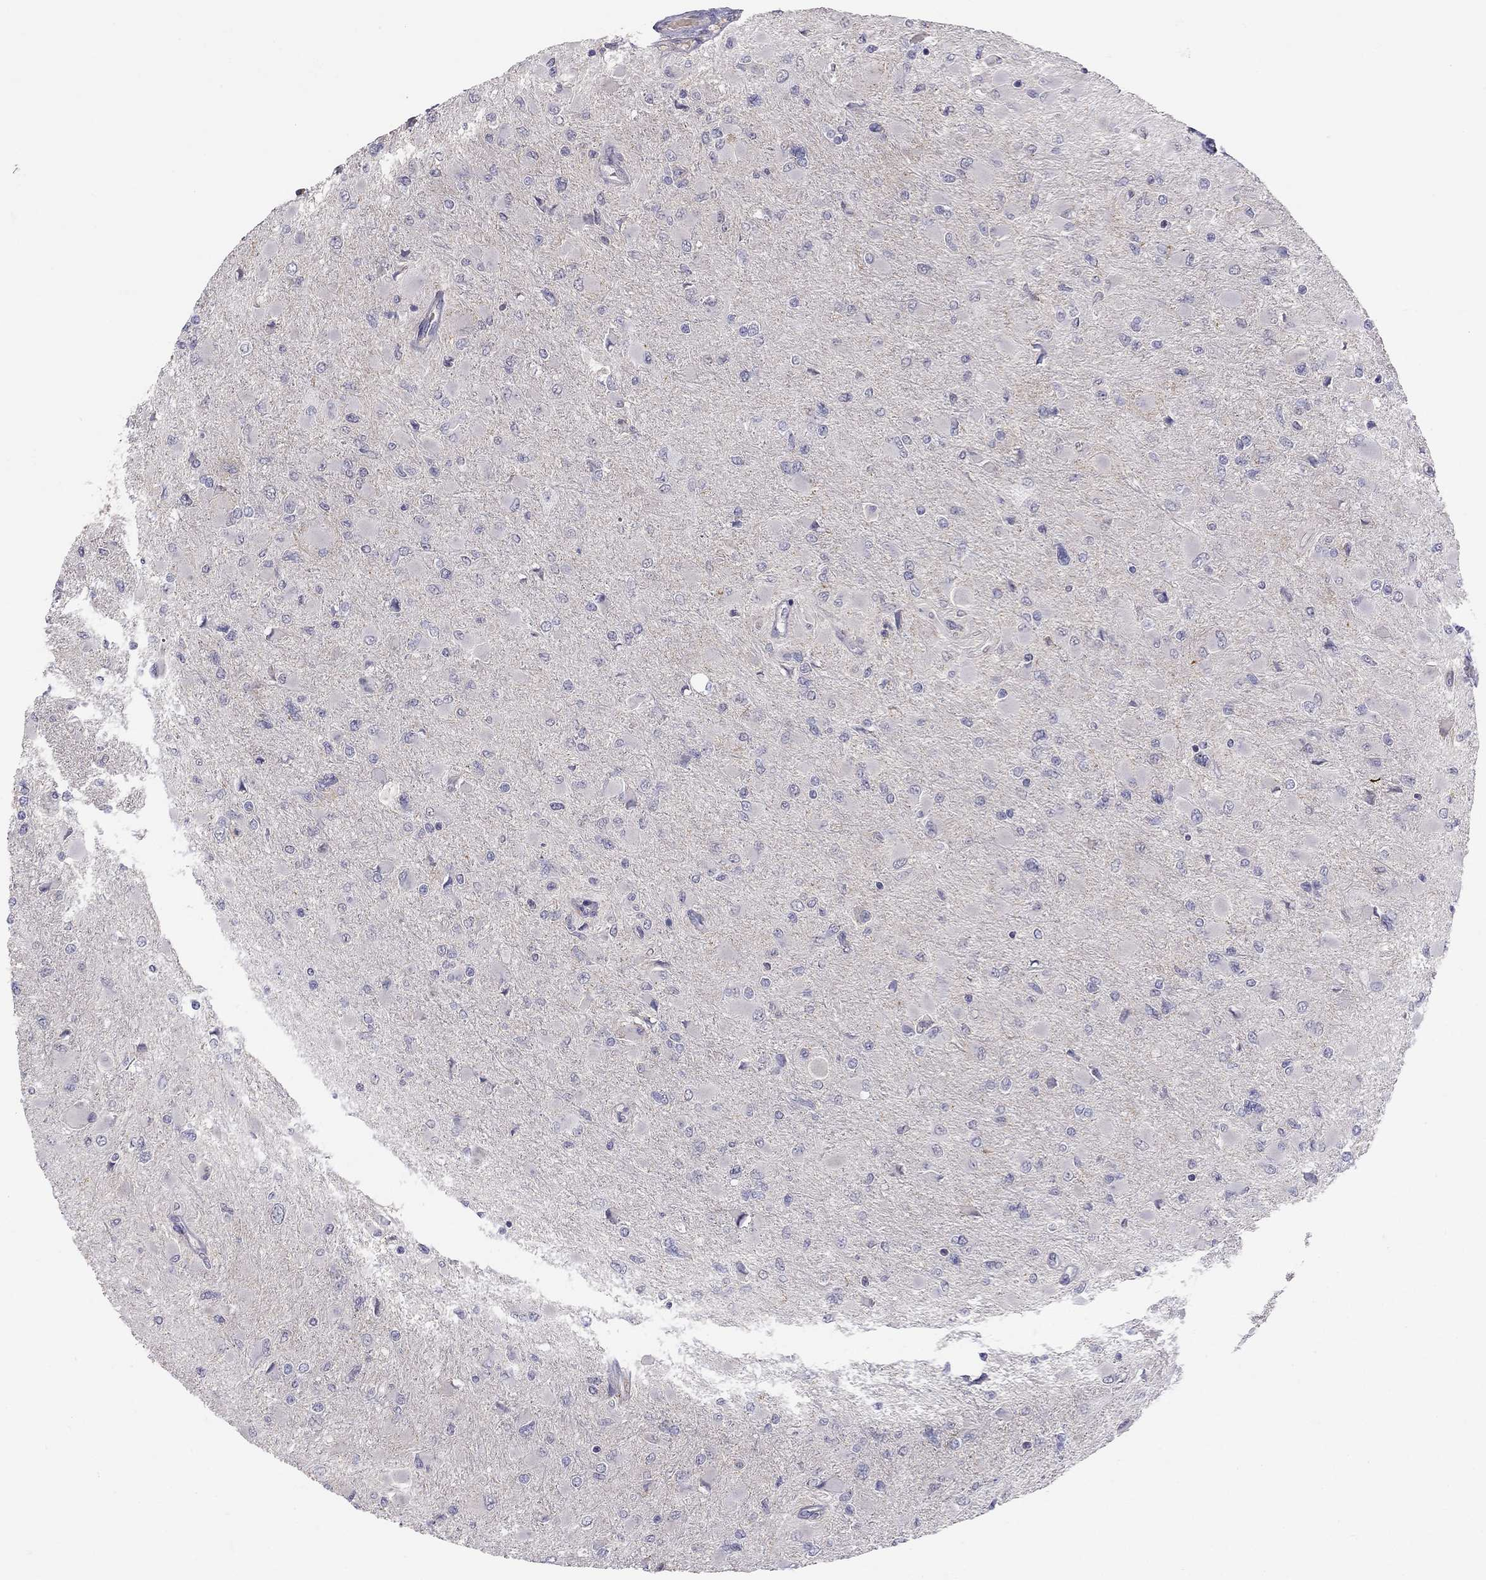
{"staining": {"intensity": "negative", "quantity": "none", "location": "none"}, "tissue": "glioma", "cell_type": "Tumor cells", "image_type": "cancer", "snomed": [{"axis": "morphology", "description": "Glioma, malignant, High grade"}, {"axis": "topography", "description": "Cerebral cortex"}], "caption": "Protein analysis of malignant high-grade glioma exhibits no significant expression in tumor cells.", "gene": "RTP5", "patient": {"sex": "female", "age": 36}}